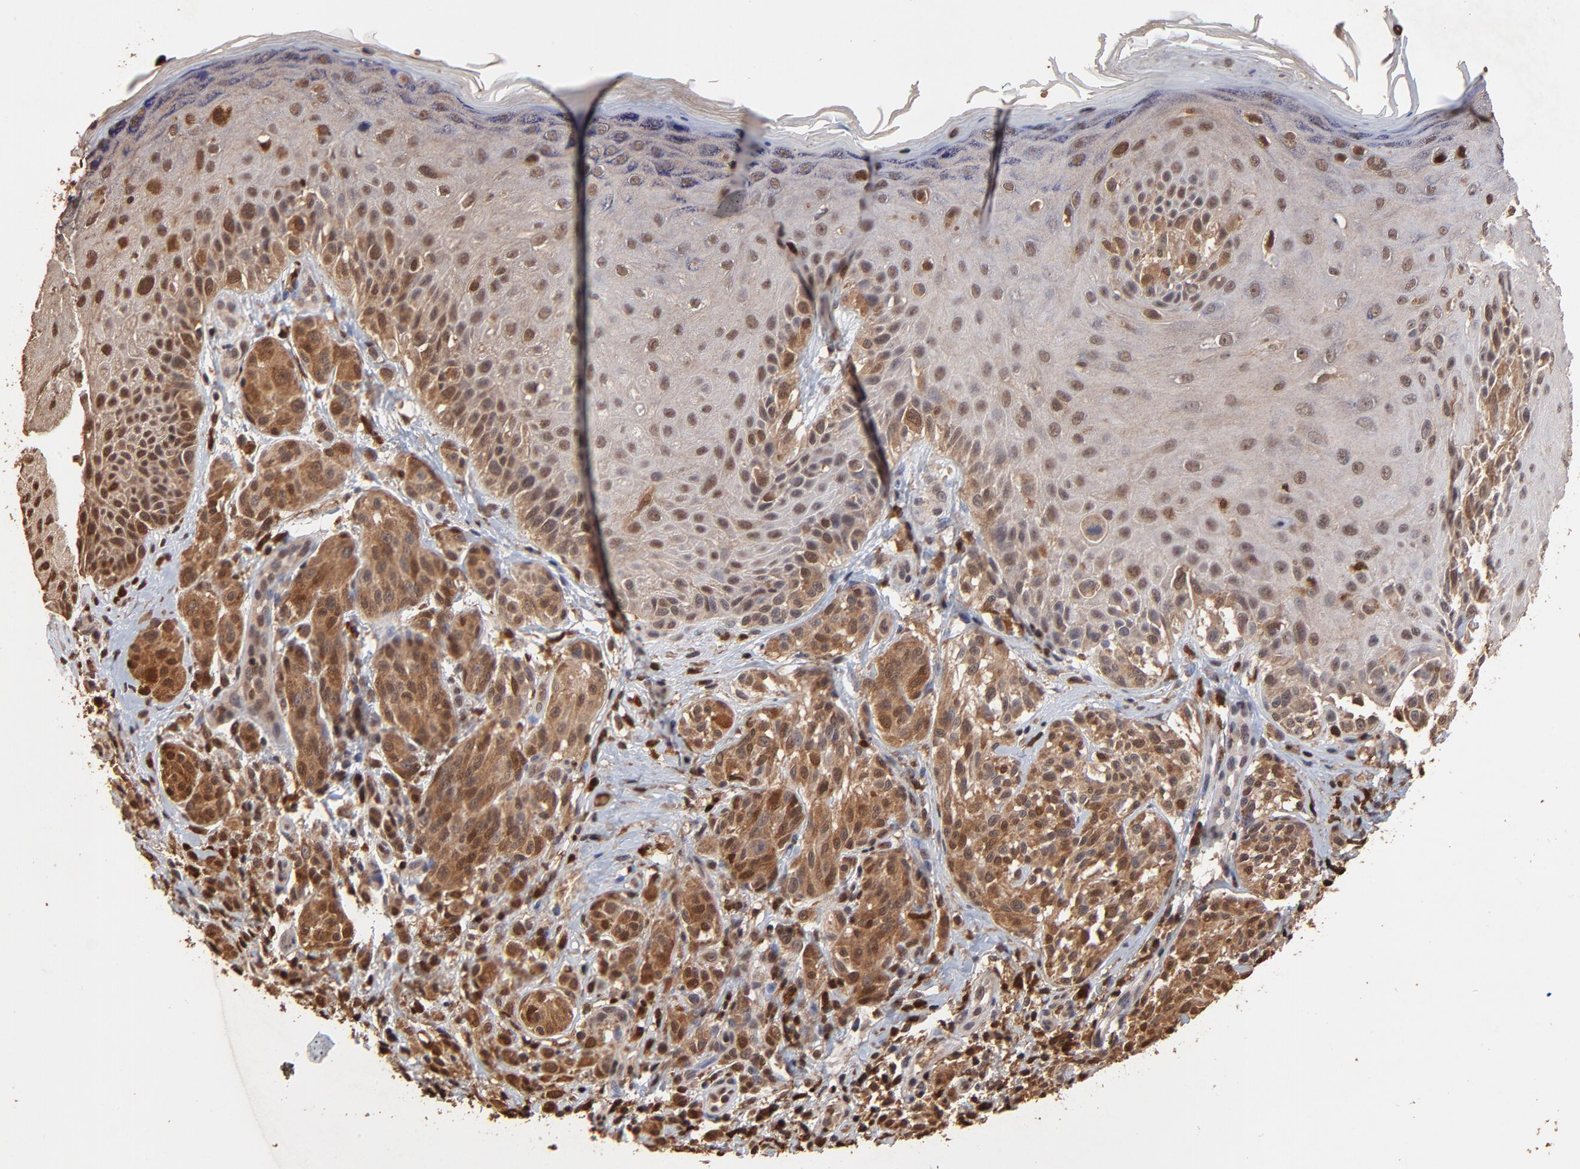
{"staining": {"intensity": "moderate", "quantity": ">75%", "location": "cytoplasmic/membranous"}, "tissue": "melanoma", "cell_type": "Tumor cells", "image_type": "cancer", "snomed": [{"axis": "morphology", "description": "Malignant melanoma, NOS"}, {"axis": "topography", "description": "Skin"}], "caption": "Immunohistochemical staining of human malignant melanoma shows medium levels of moderate cytoplasmic/membranous protein expression in about >75% of tumor cells.", "gene": "CASP1", "patient": {"sex": "male", "age": 57}}